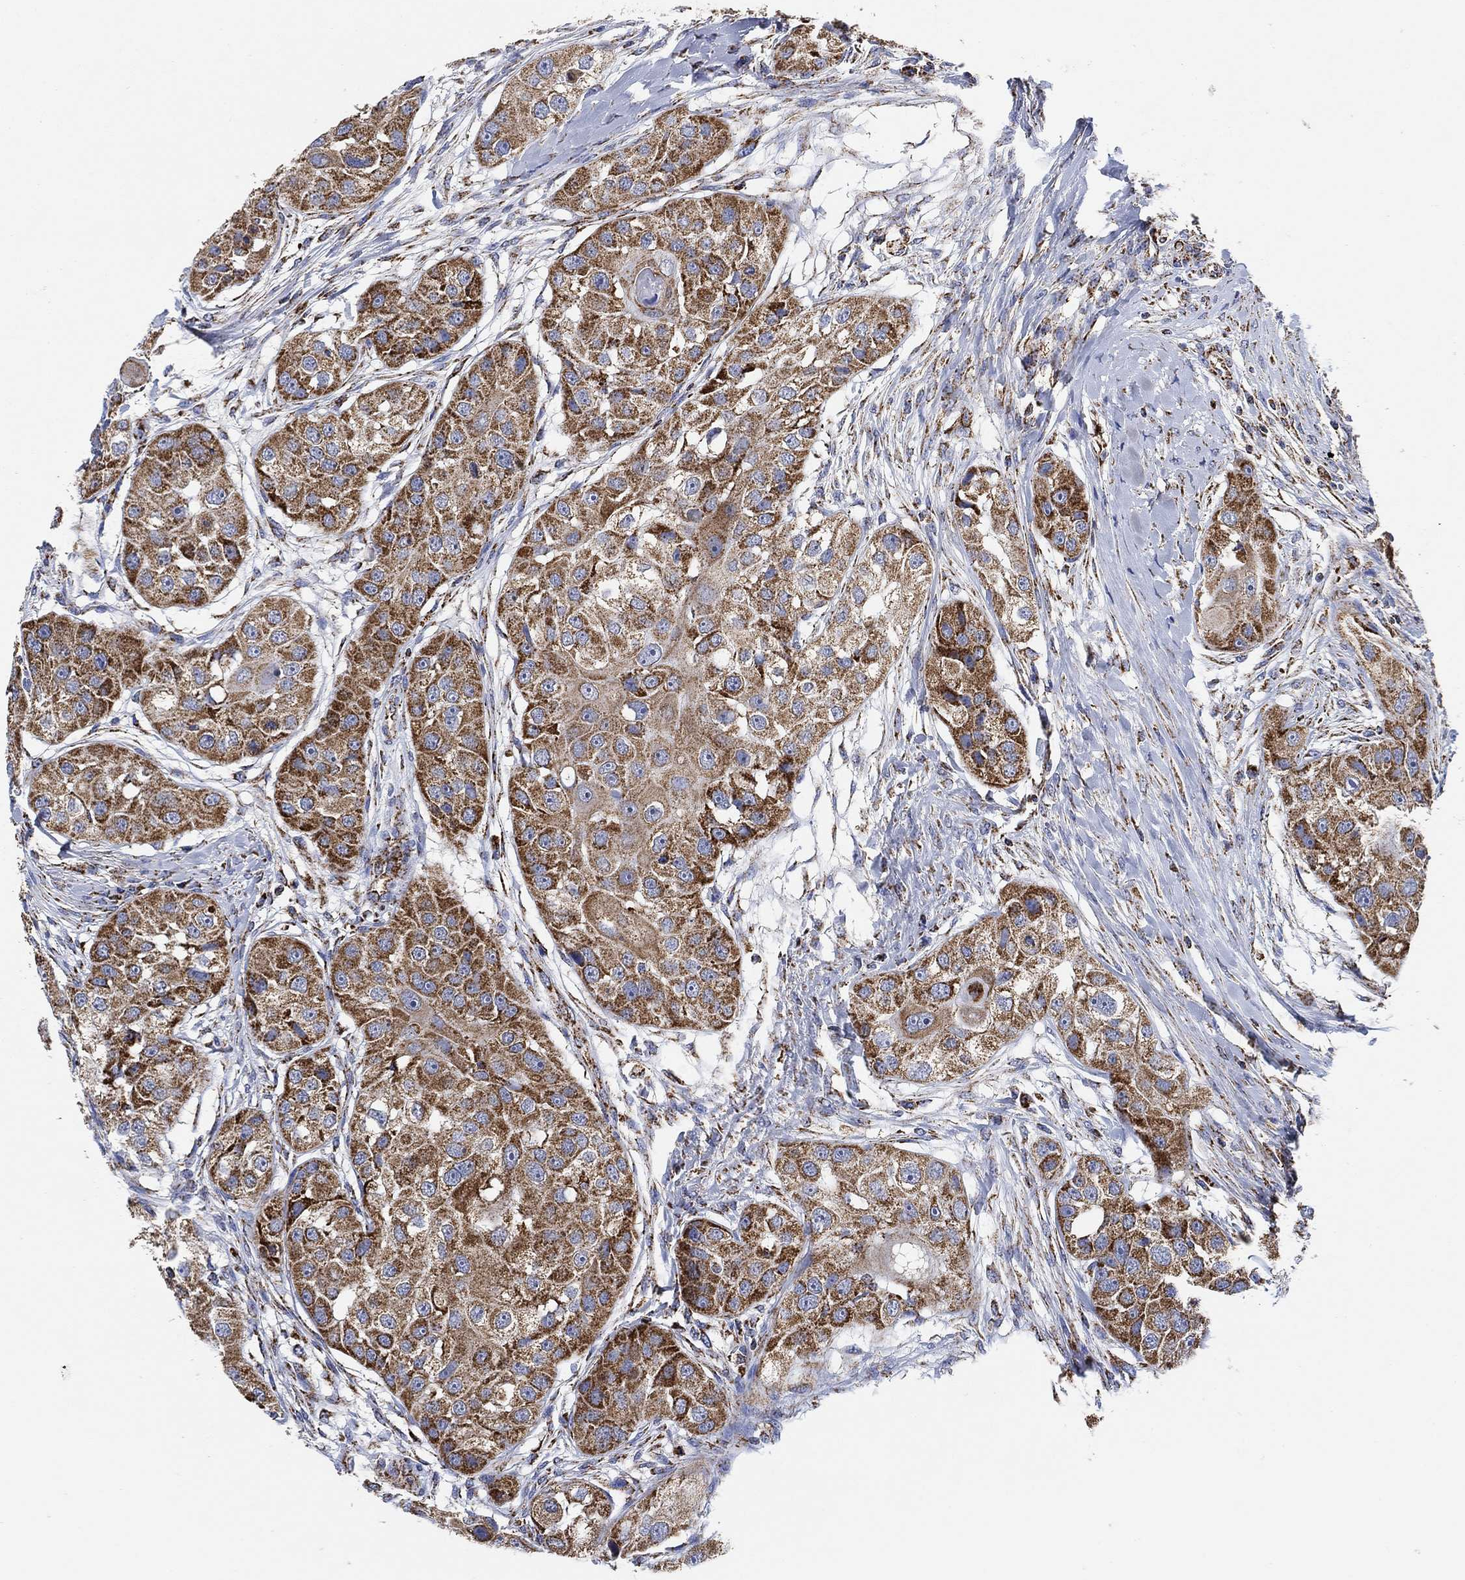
{"staining": {"intensity": "strong", "quantity": ">75%", "location": "cytoplasmic/membranous"}, "tissue": "head and neck cancer", "cell_type": "Tumor cells", "image_type": "cancer", "snomed": [{"axis": "morphology", "description": "Normal tissue, NOS"}, {"axis": "morphology", "description": "Squamous cell carcinoma, NOS"}, {"axis": "topography", "description": "Skeletal muscle"}, {"axis": "topography", "description": "Head-Neck"}], "caption": "Head and neck cancer stained for a protein reveals strong cytoplasmic/membranous positivity in tumor cells.", "gene": "NDUFS3", "patient": {"sex": "male", "age": 51}}